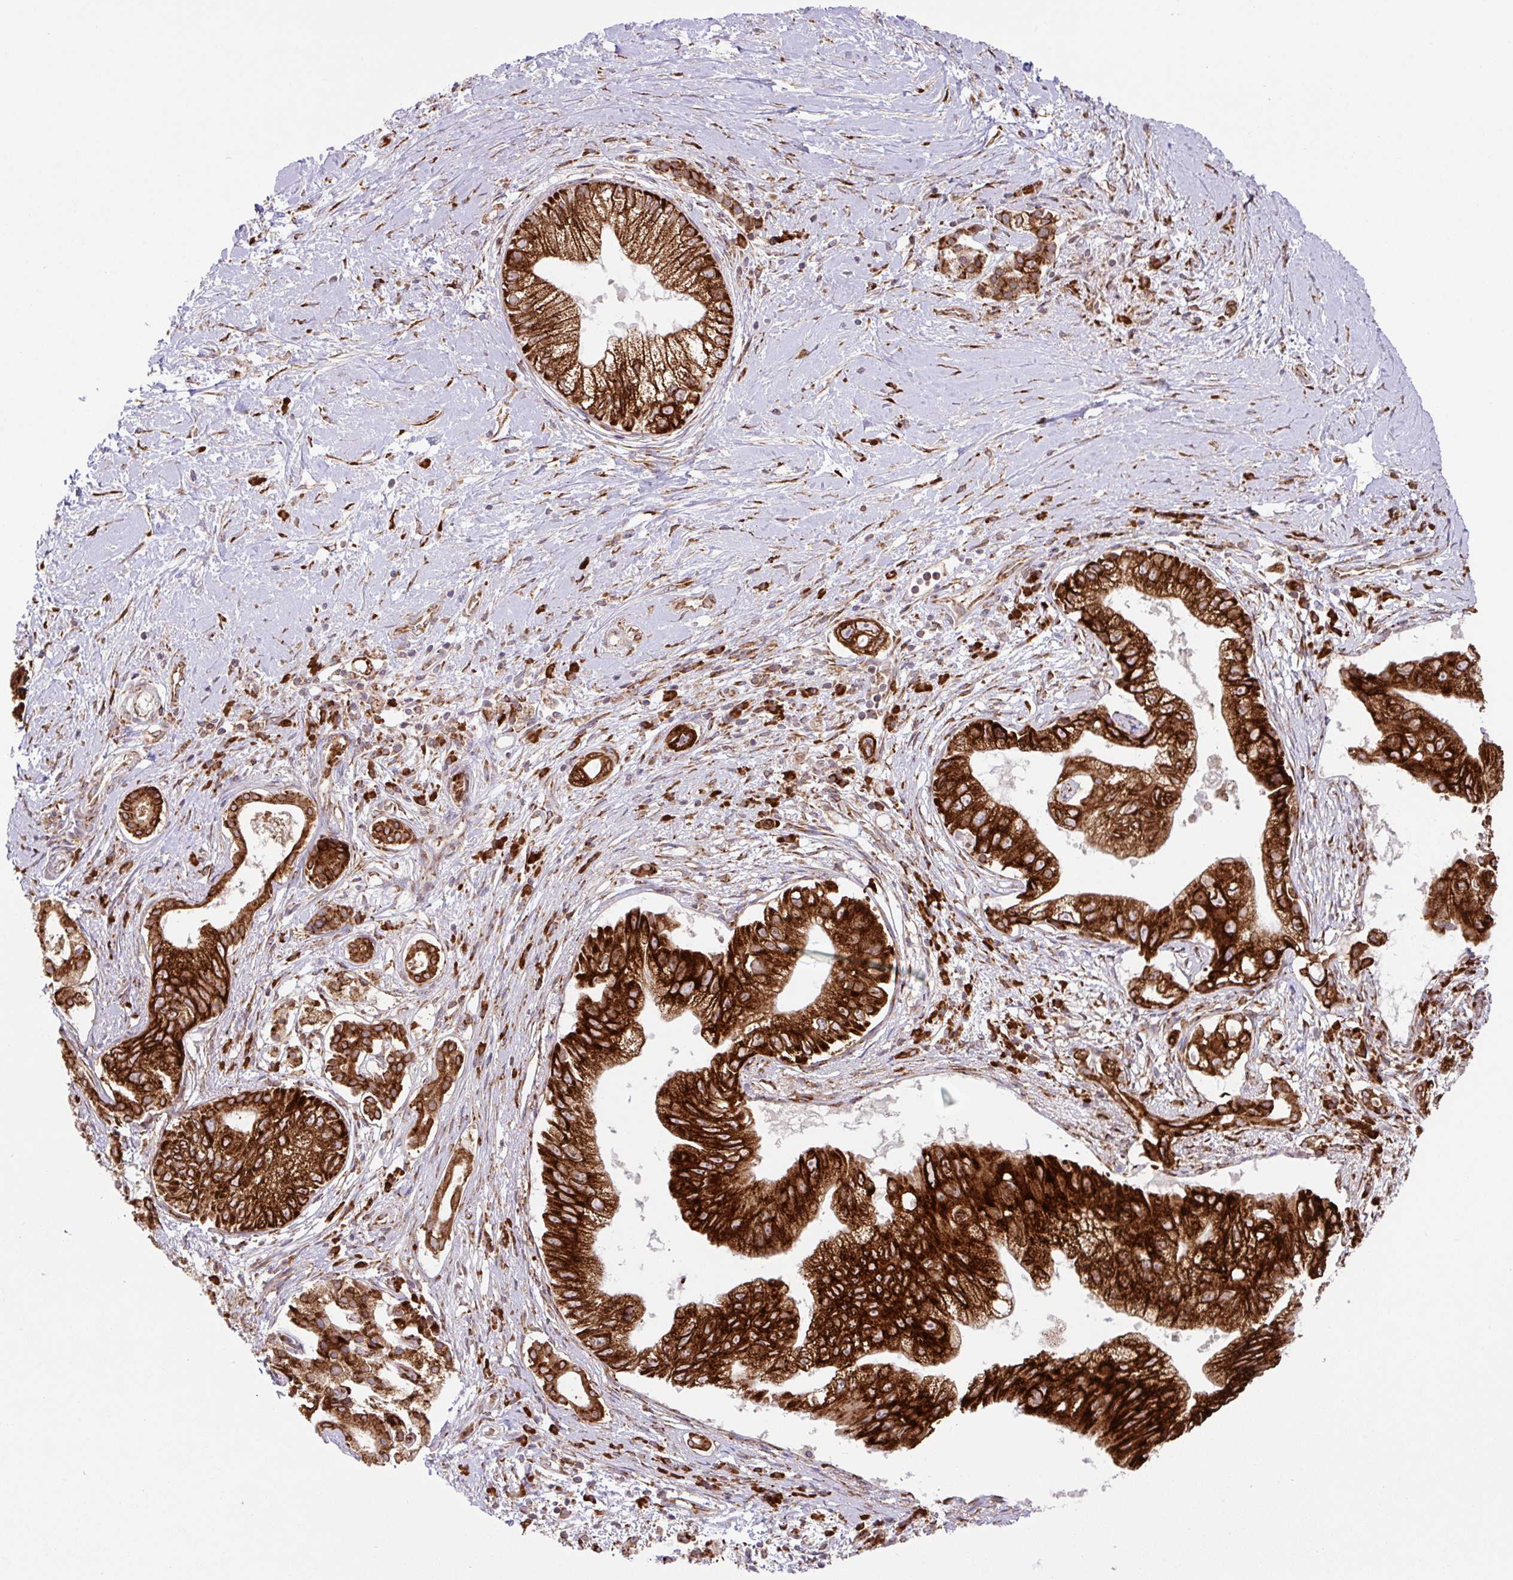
{"staining": {"intensity": "strong", "quantity": ">75%", "location": "cytoplasmic/membranous"}, "tissue": "pancreatic cancer", "cell_type": "Tumor cells", "image_type": "cancer", "snomed": [{"axis": "morphology", "description": "Adenocarcinoma, NOS"}, {"axis": "topography", "description": "Pancreas"}], "caption": "Pancreatic cancer was stained to show a protein in brown. There is high levels of strong cytoplasmic/membranous staining in approximately >75% of tumor cells.", "gene": "SLC39A7", "patient": {"sex": "male", "age": 70}}